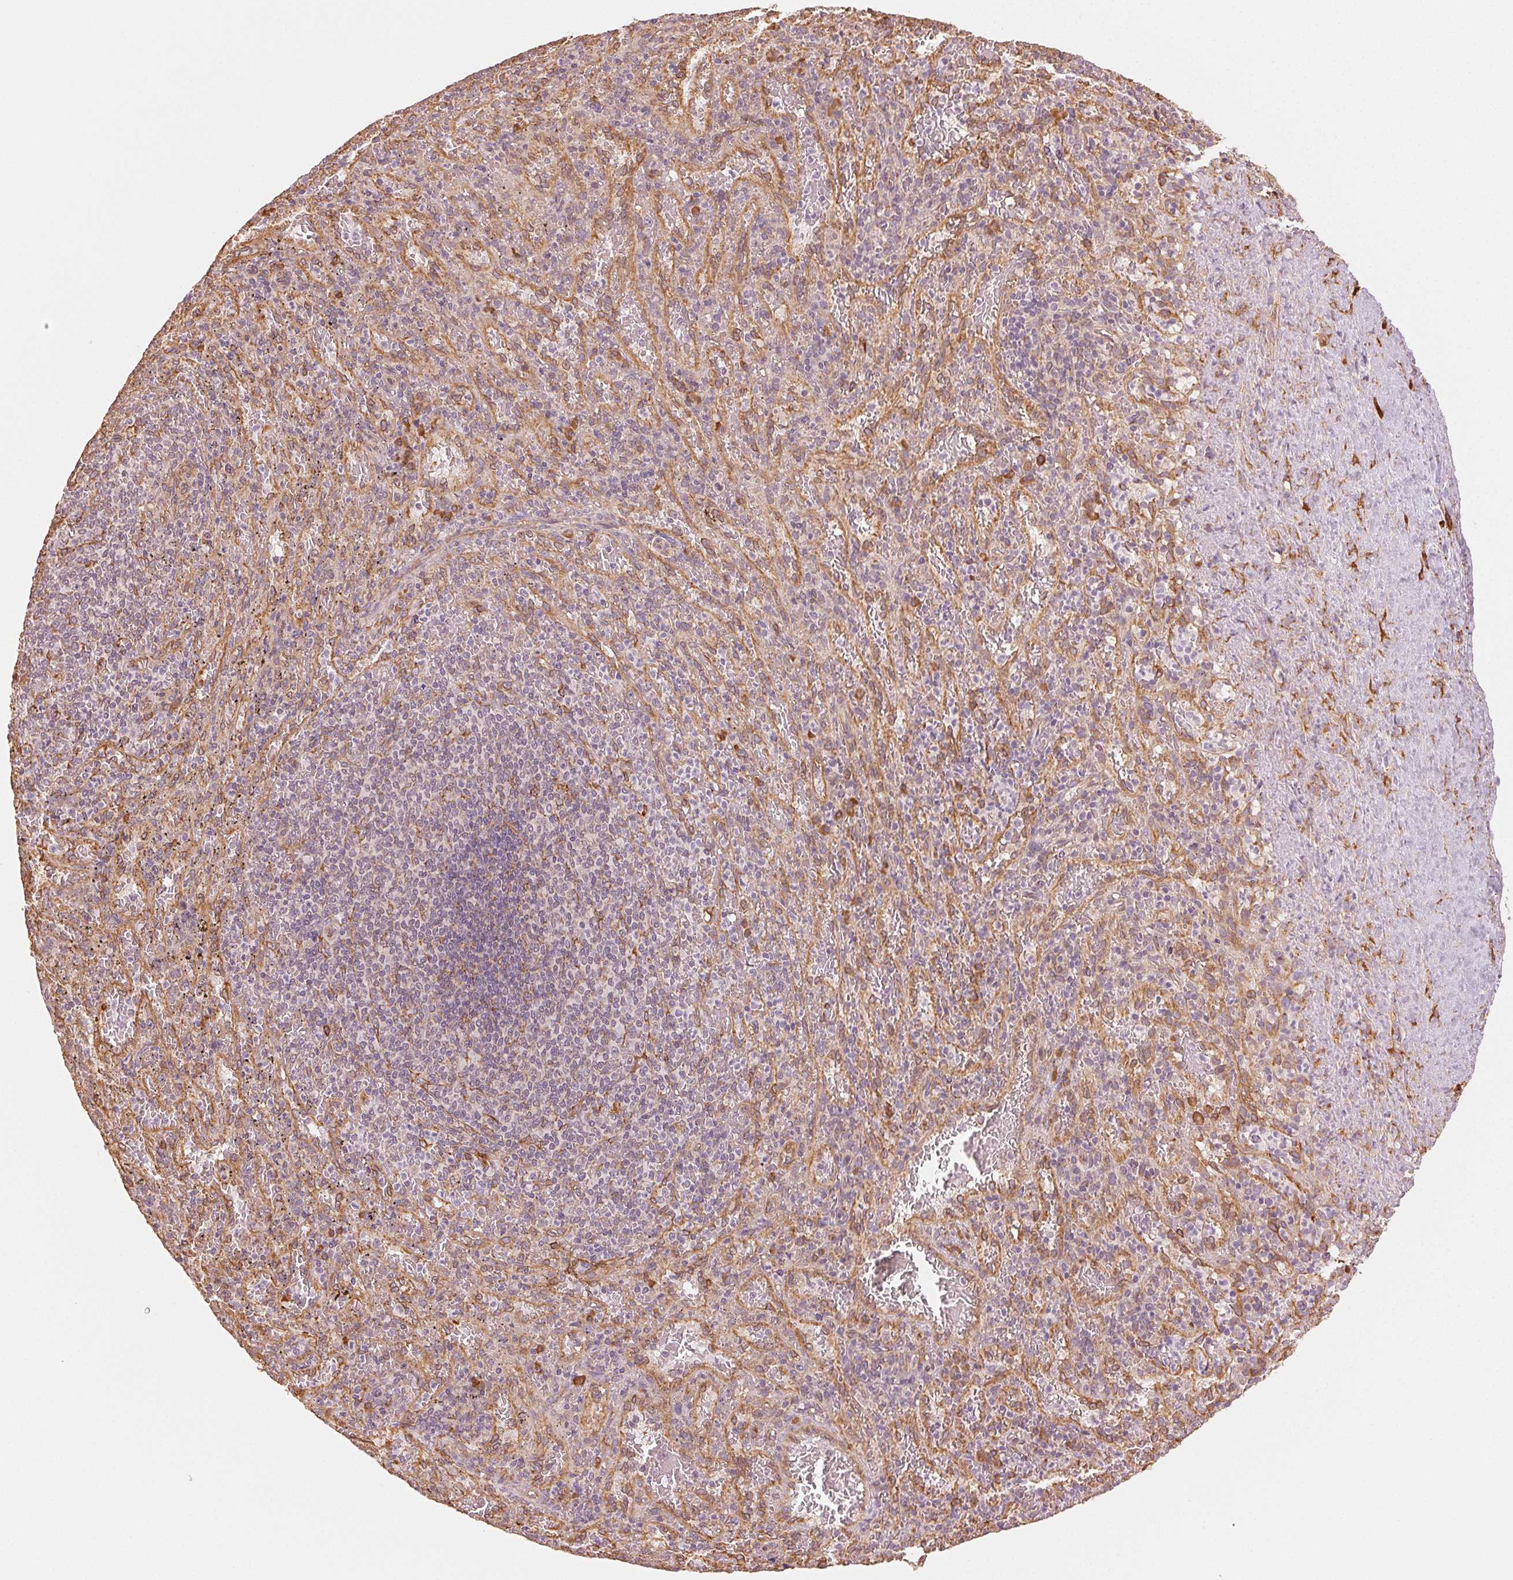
{"staining": {"intensity": "negative", "quantity": "none", "location": "none"}, "tissue": "spleen", "cell_type": "Cells in red pulp", "image_type": "normal", "snomed": [{"axis": "morphology", "description": "Normal tissue, NOS"}, {"axis": "topography", "description": "Spleen"}], "caption": "Immunohistochemical staining of benign human spleen demonstrates no significant expression in cells in red pulp. (DAB (3,3'-diaminobenzidine) immunohistochemistry with hematoxylin counter stain).", "gene": "RCN3", "patient": {"sex": "male", "age": 57}}